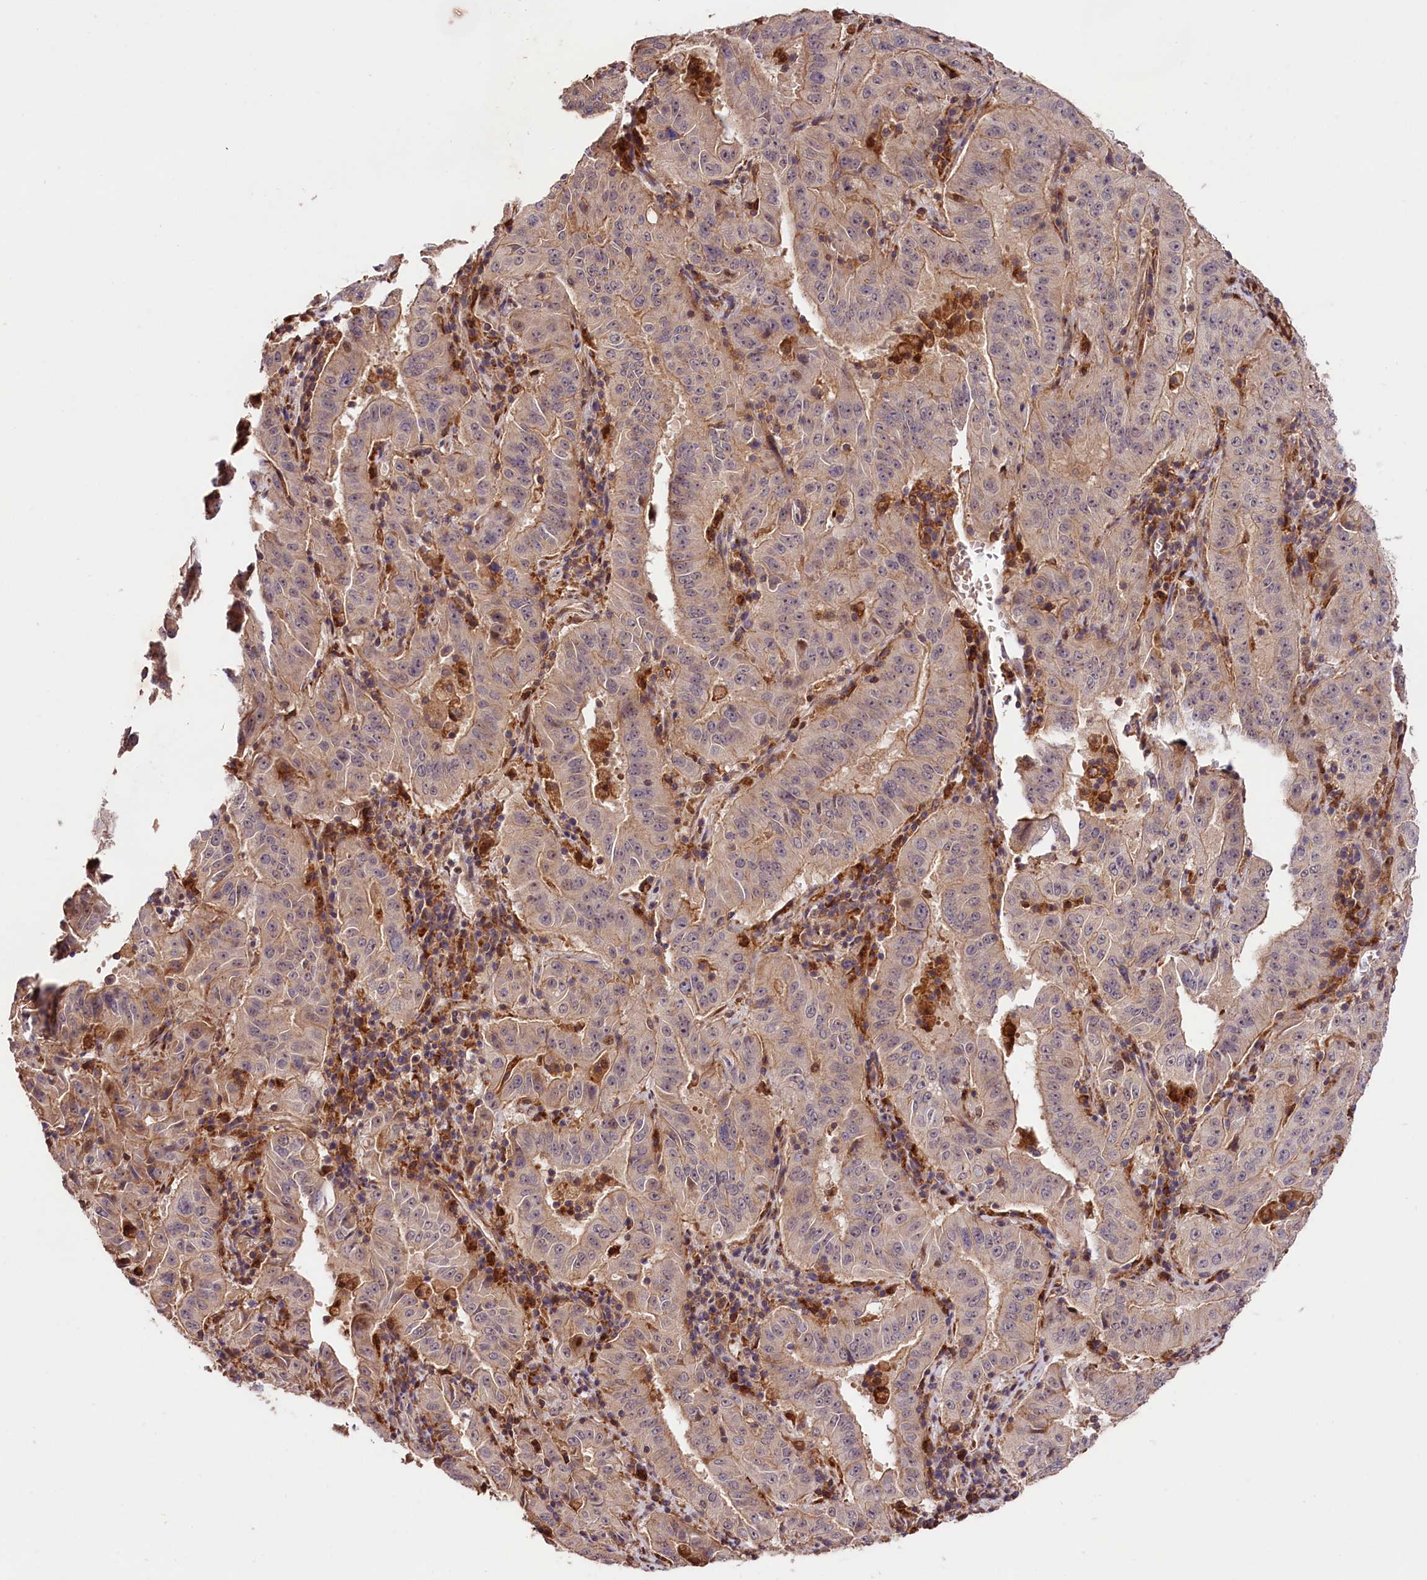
{"staining": {"intensity": "weak", "quantity": "<25%", "location": "cytoplasmic/membranous,nuclear"}, "tissue": "pancreatic cancer", "cell_type": "Tumor cells", "image_type": "cancer", "snomed": [{"axis": "morphology", "description": "Adenocarcinoma, NOS"}, {"axis": "topography", "description": "Pancreas"}], "caption": "The photomicrograph reveals no staining of tumor cells in pancreatic adenocarcinoma.", "gene": "CACNA1H", "patient": {"sex": "male", "age": 63}}